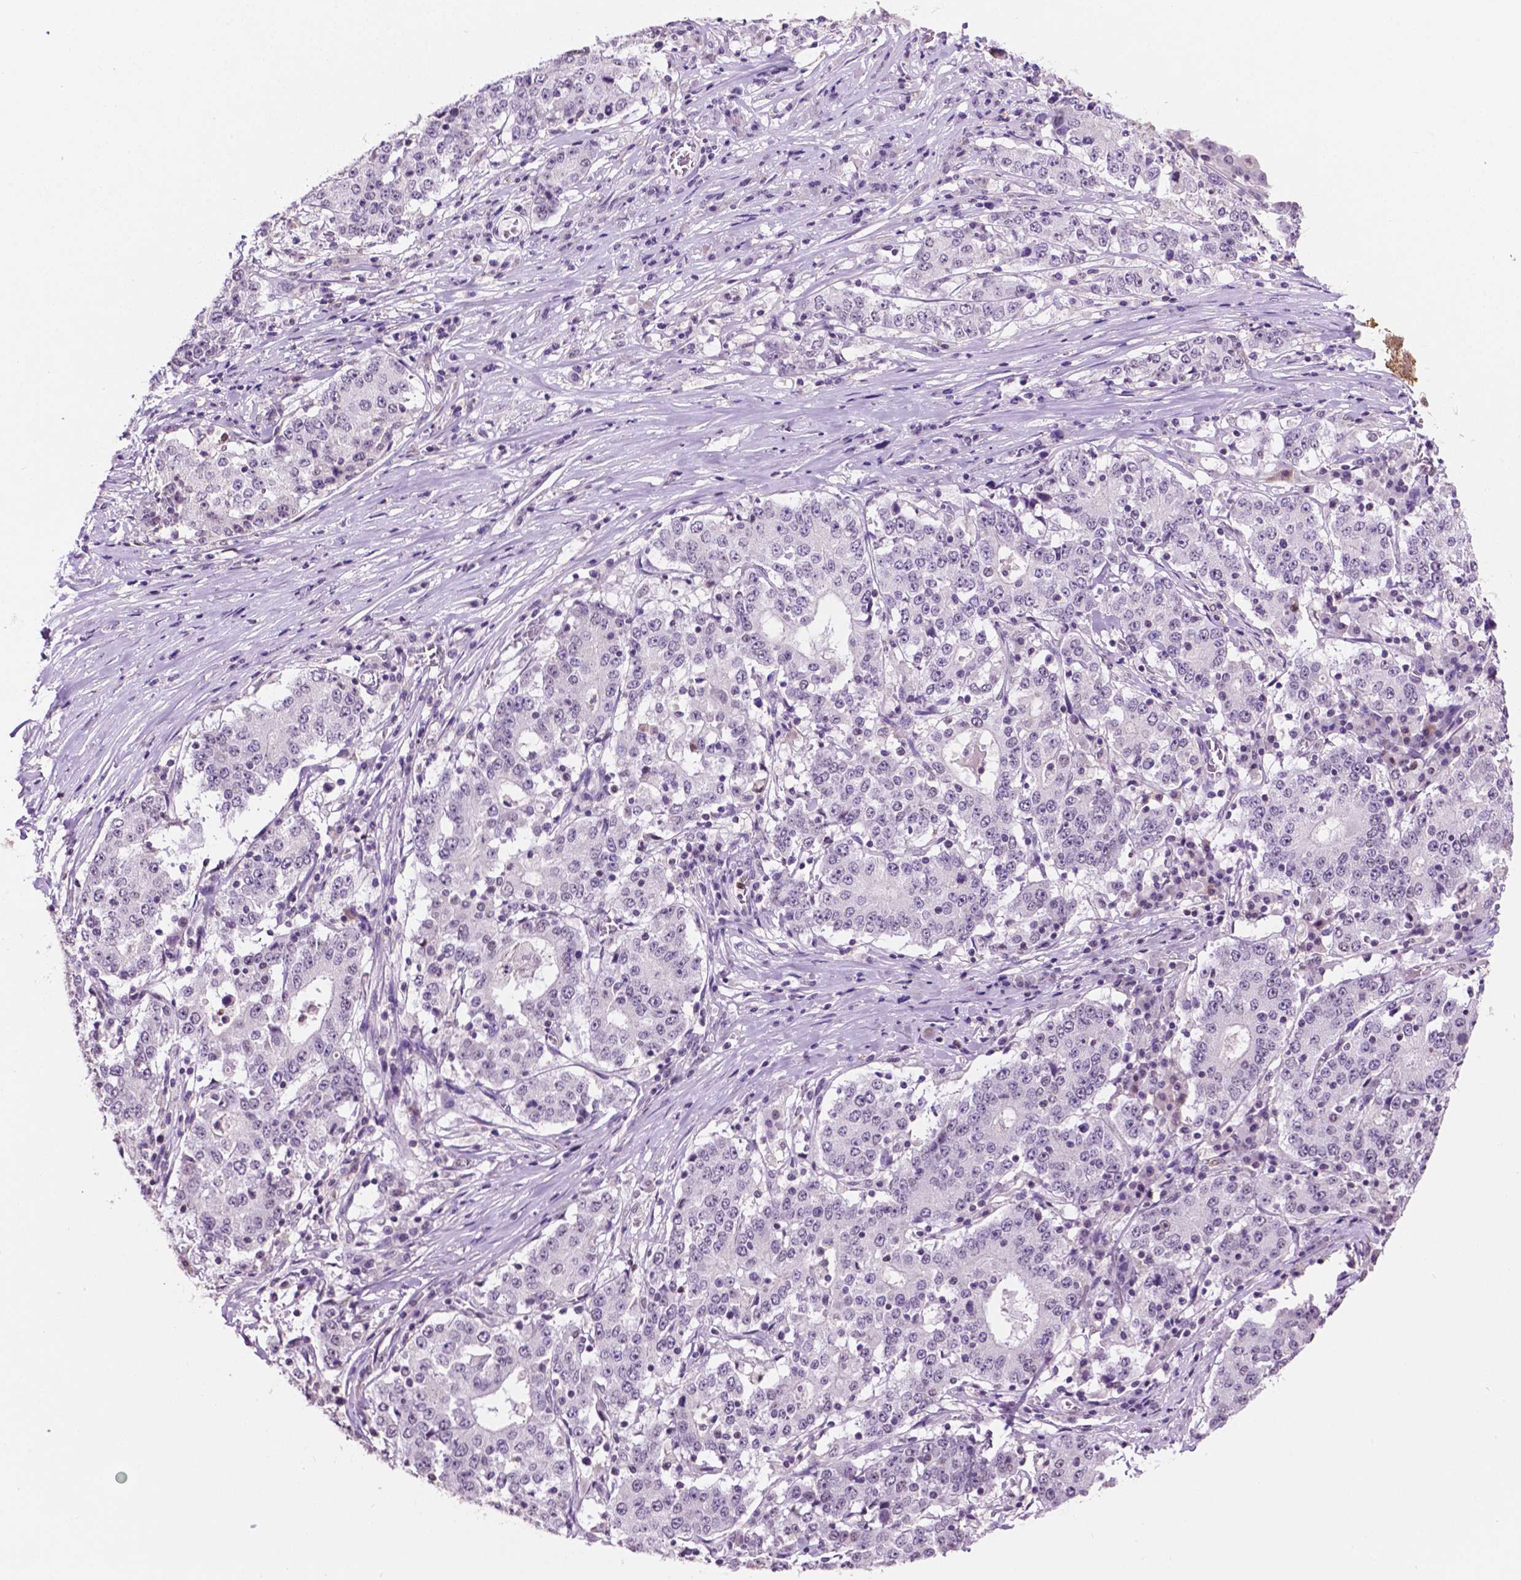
{"staining": {"intensity": "negative", "quantity": "none", "location": "none"}, "tissue": "stomach cancer", "cell_type": "Tumor cells", "image_type": "cancer", "snomed": [{"axis": "morphology", "description": "Adenocarcinoma, NOS"}, {"axis": "topography", "description": "Stomach"}], "caption": "This histopathology image is of stomach cancer (adenocarcinoma) stained with IHC to label a protein in brown with the nuclei are counter-stained blue. There is no positivity in tumor cells.", "gene": "PTPN6", "patient": {"sex": "male", "age": 59}}